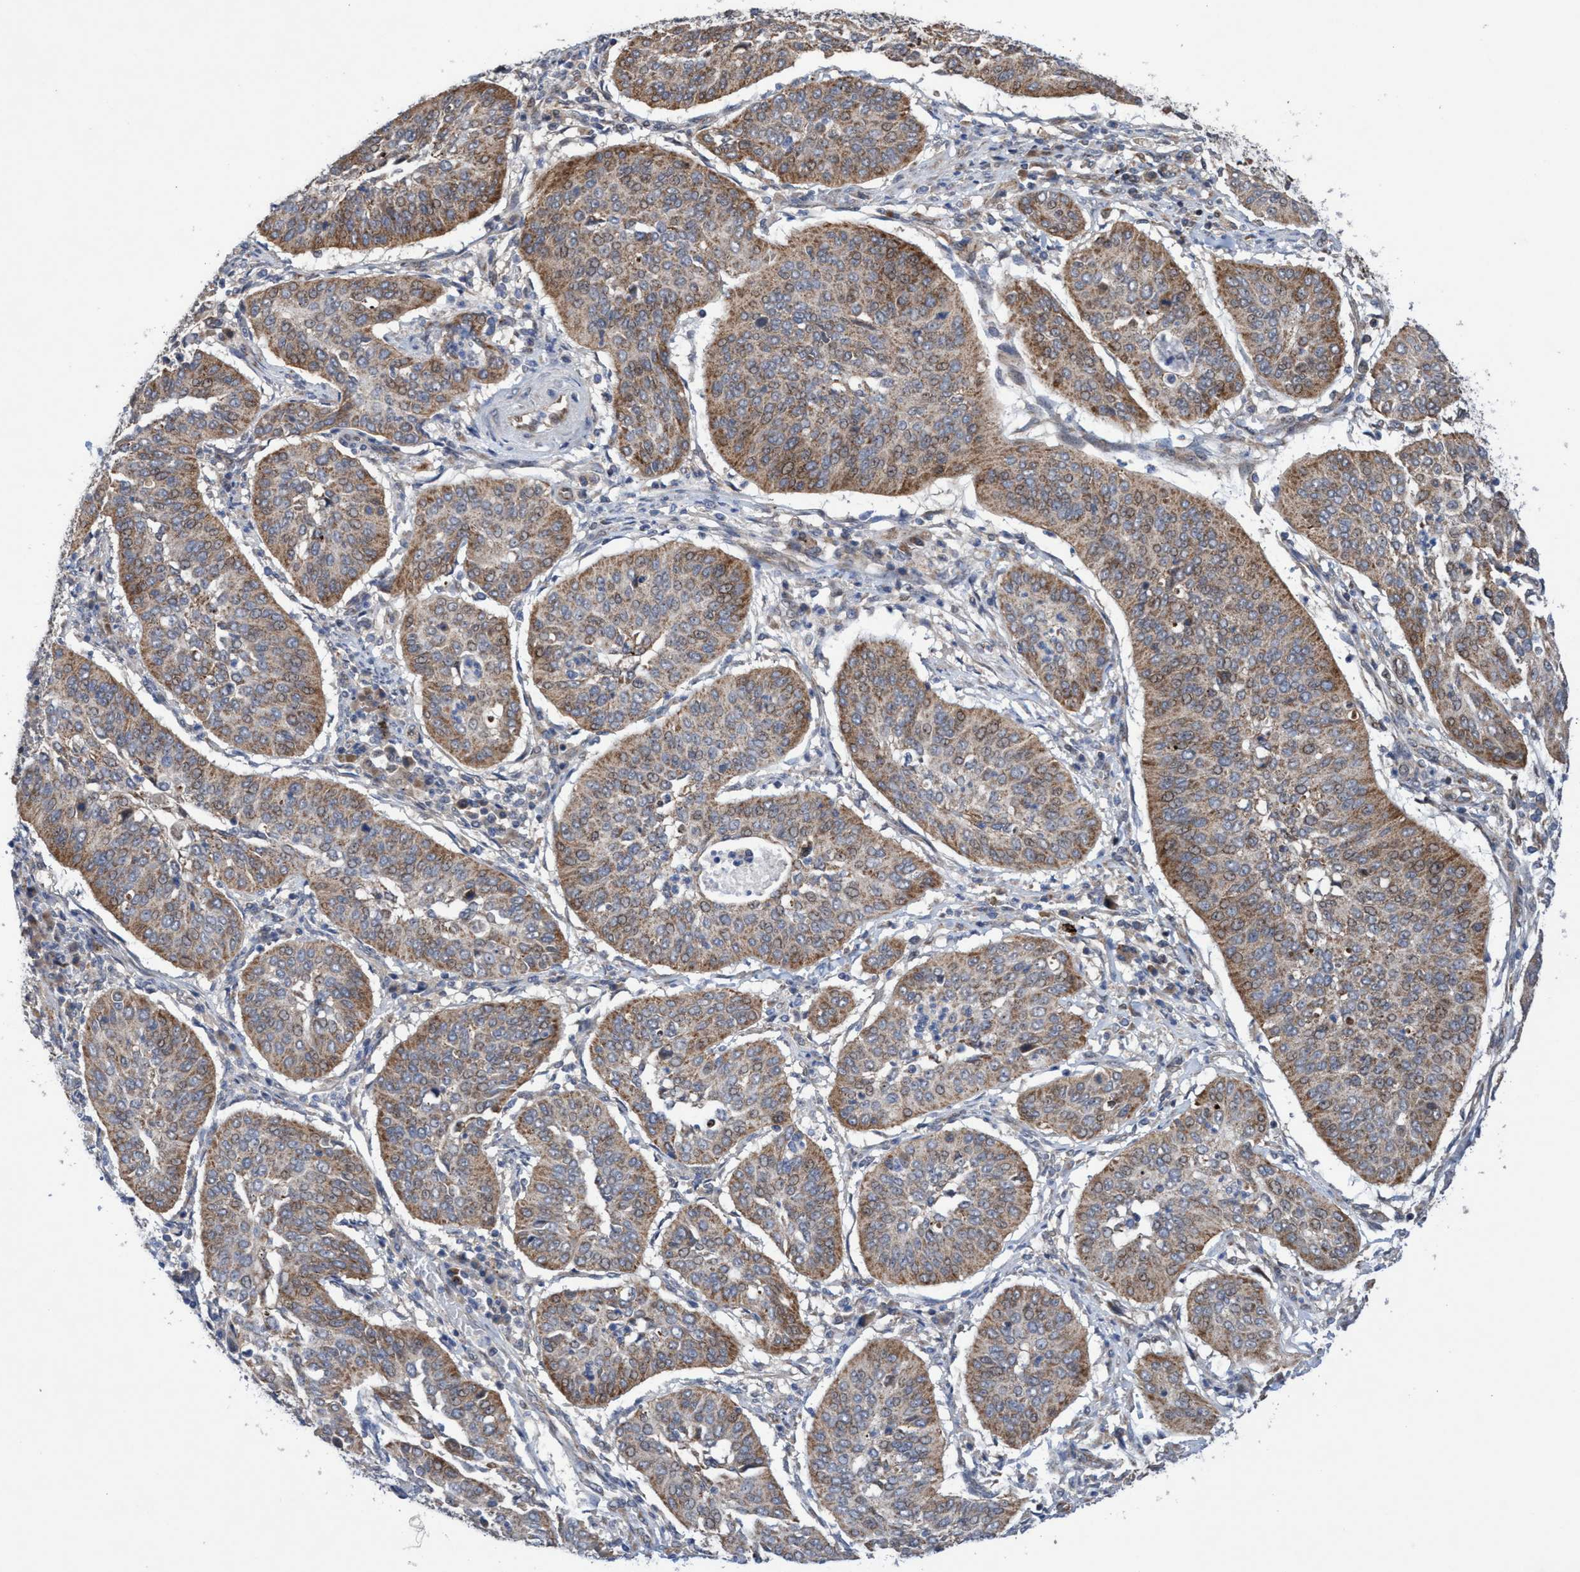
{"staining": {"intensity": "moderate", "quantity": ">75%", "location": "cytoplasmic/membranous,nuclear"}, "tissue": "cervical cancer", "cell_type": "Tumor cells", "image_type": "cancer", "snomed": [{"axis": "morphology", "description": "Normal tissue, NOS"}, {"axis": "morphology", "description": "Squamous cell carcinoma, NOS"}, {"axis": "topography", "description": "Cervix"}], "caption": "This photomicrograph reveals immunohistochemistry (IHC) staining of human cervical squamous cell carcinoma, with medium moderate cytoplasmic/membranous and nuclear expression in approximately >75% of tumor cells.", "gene": "P2RY14", "patient": {"sex": "female", "age": 39}}